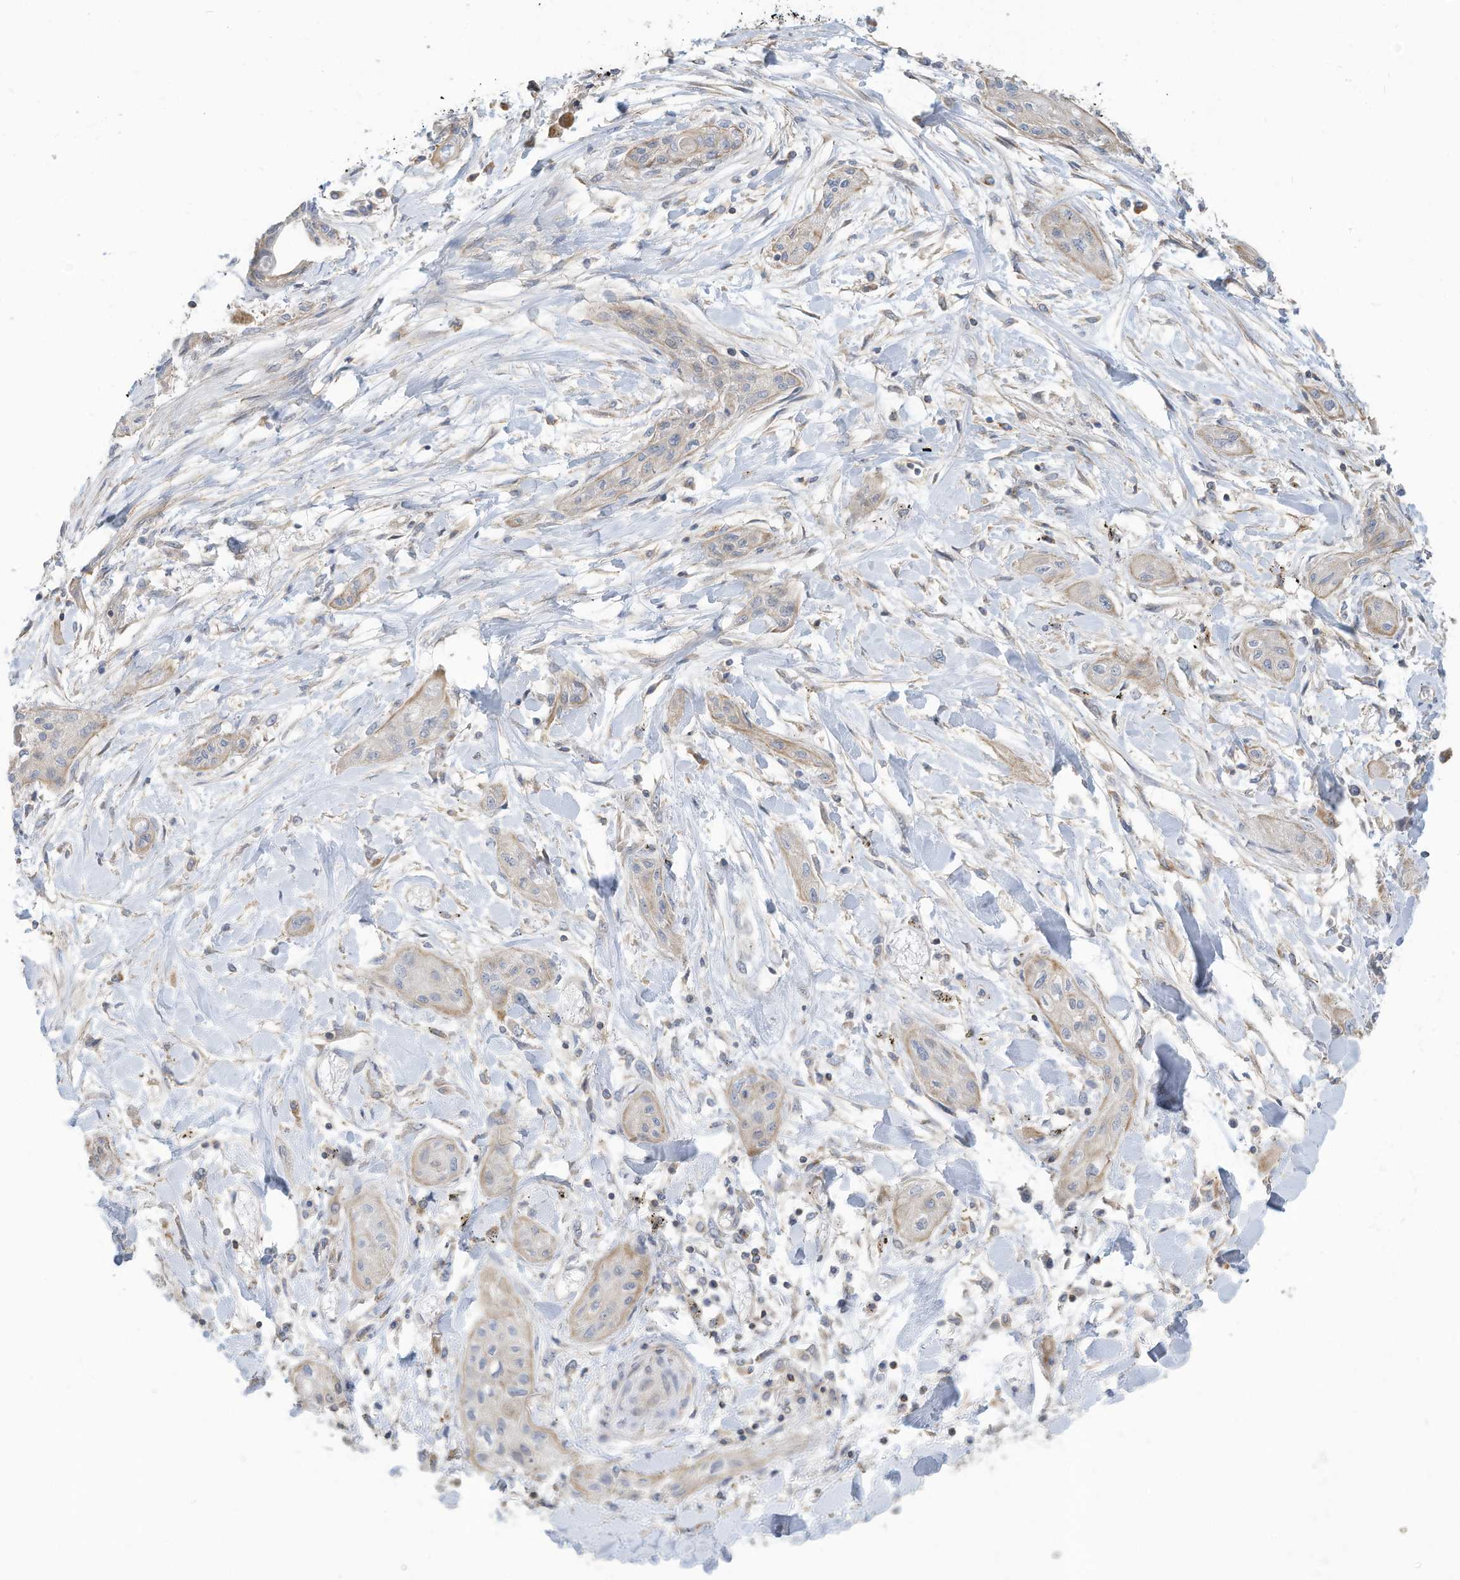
{"staining": {"intensity": "negative", "quantity": "none", "location": "none"}, "tissue": "lung cancer", "cell_type": "Tumor cells", "image_type": "cancer", "snomed": [{"axis": "morphology", "description": "Squamous cell carcinoma, NOS"}, {"axis": "topography", "description": "Lung"}], "caption": "Tumor cells are negative for protein expression in human lung cancer. (DAB immunohistochemistry (IHC) with hematoxylin counter stain).", "gene": "GTPBP2", "patient": {"sex": "female", "age": 47}}